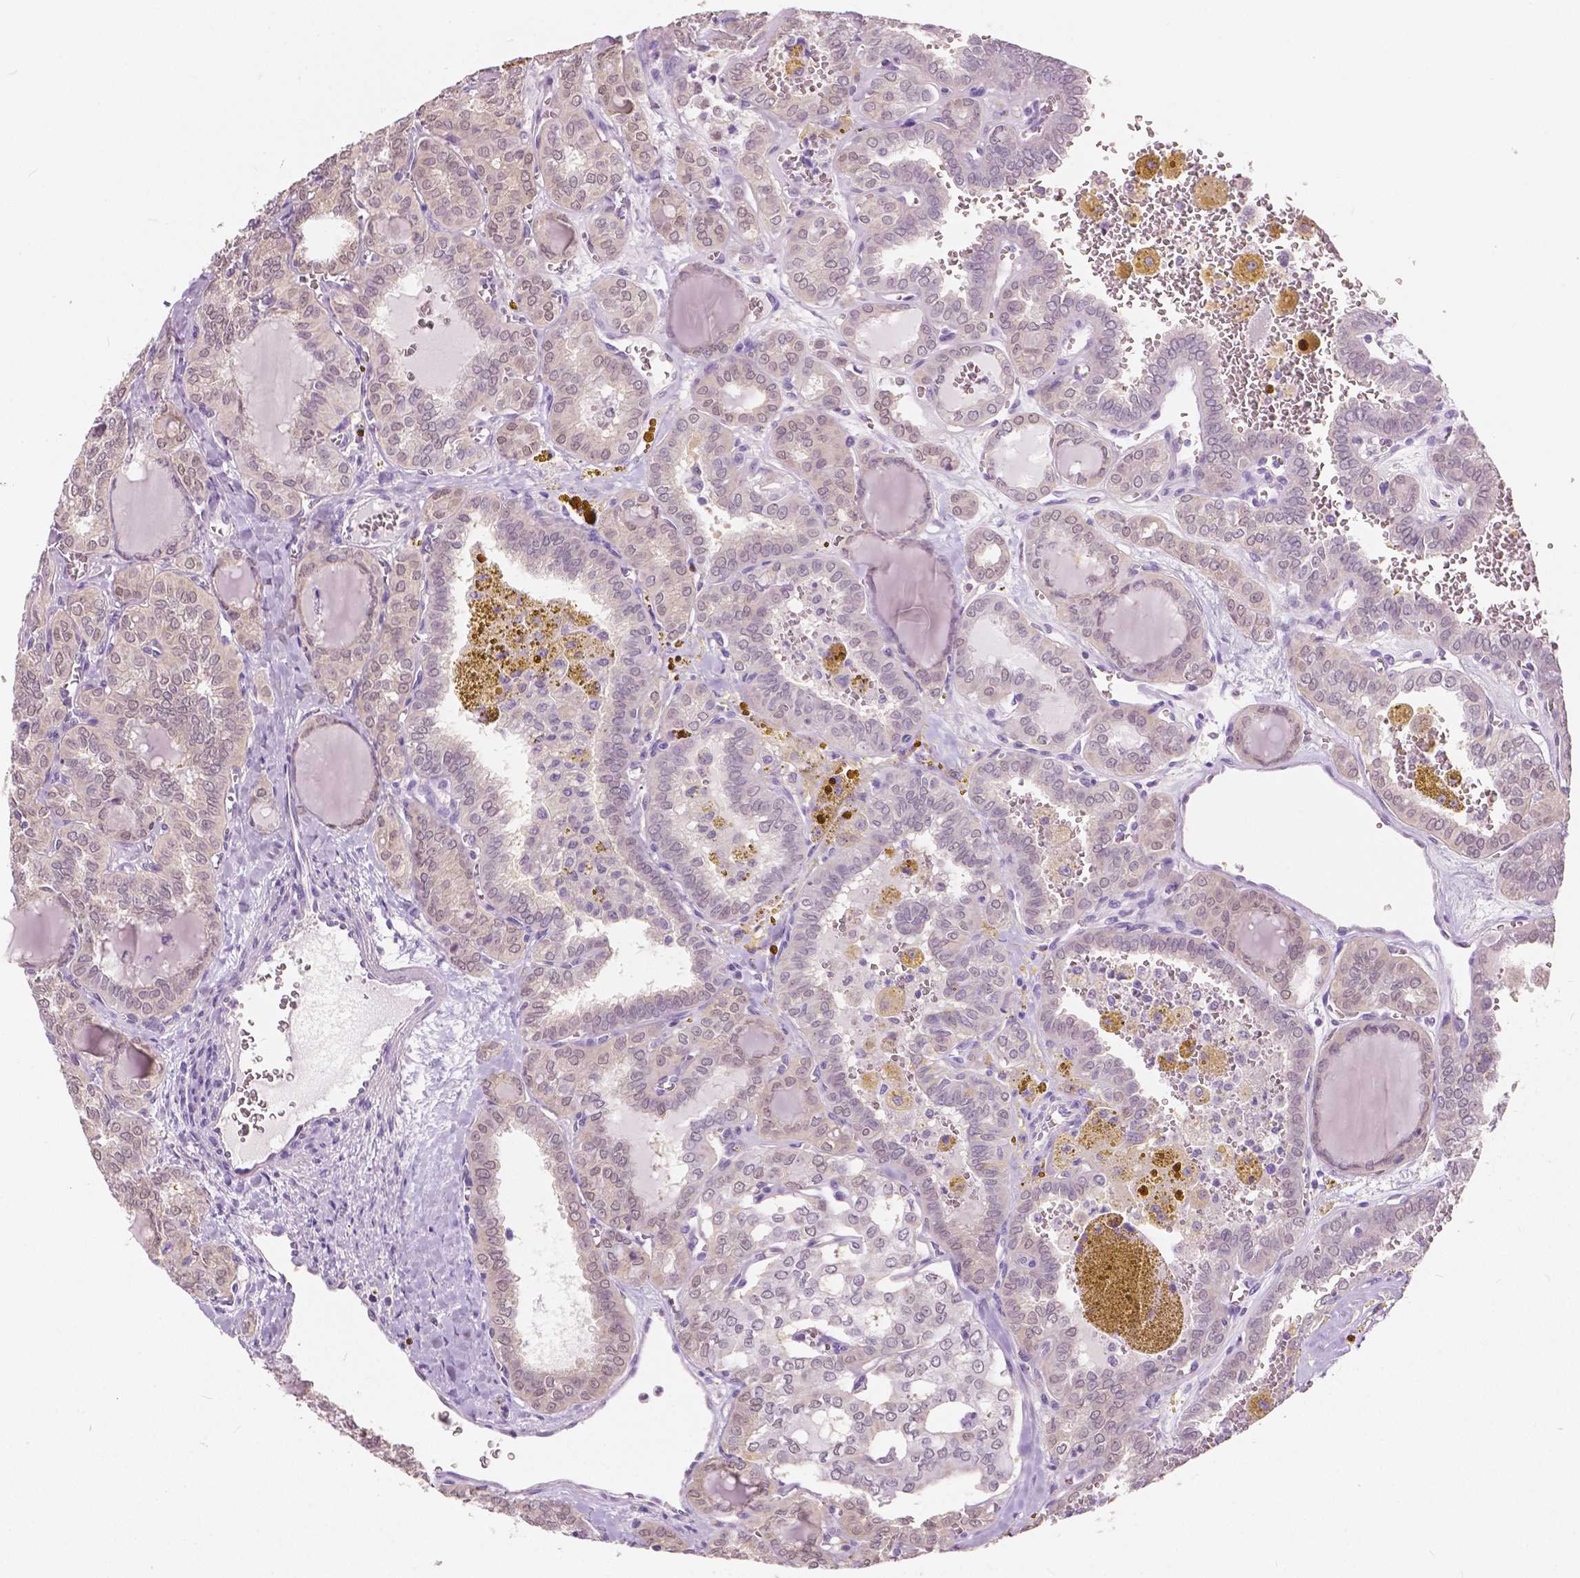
{"staining": {"intensity": "weak", "quantity": "<25%", "location": "nuclear"}, "tissue": "thyroid cancer", "cell_type": "Tumor cells", "image_type": "cancer", "snomed": [{"axis": "morphology", "description": "Papillary adenocarcinoma, NOS"}, {"axis": "topography", "description": "Thyroid gland"}], "caption": "This is an immunohistochemistry photomicrograph of human thyroid cancer (papillary adenocarcinoma). There is no staining in tumor cells.", "gene": "TKFC", "patient": {"sex": "female", "age": 41}}